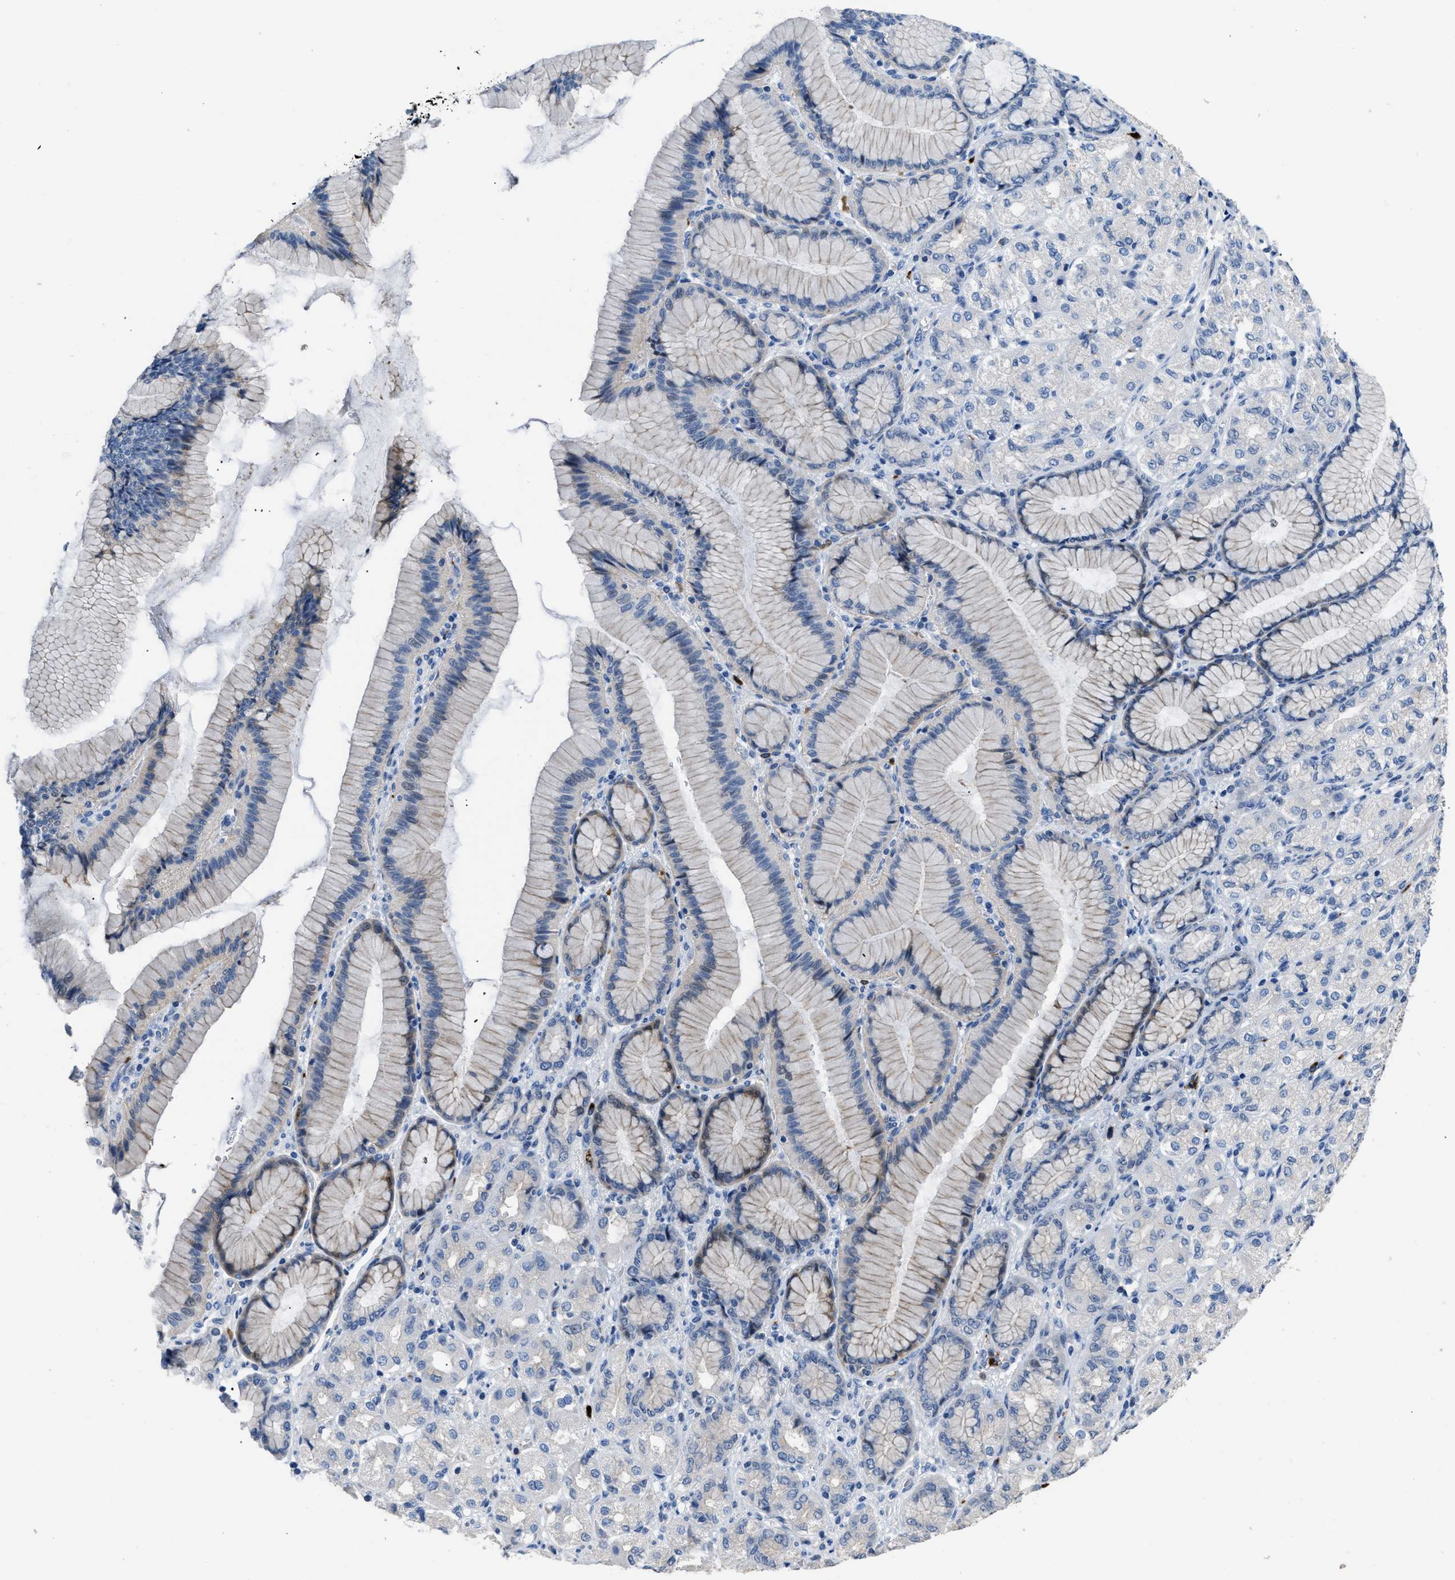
{"staining": {"intensity": "negative", "quantity": "none", "location": "none"}, "tissue": "stomach cancer", "cell_type": "Tumor cells", "image_type": "cancer", "snomed": [{"axis": "morphology", "description": "Adenocarcinoma, NOS"}, {"axis": "topography", "description": "Stomach"}], "caption": "The photomicrograph reveals no staining of tumor cells in stomach cancer (adenocarcinoma). (DAB IHC with hematoxylin counter stain).", "gene": "FGF18", "patient": {"sex": "female", "age": 65}}